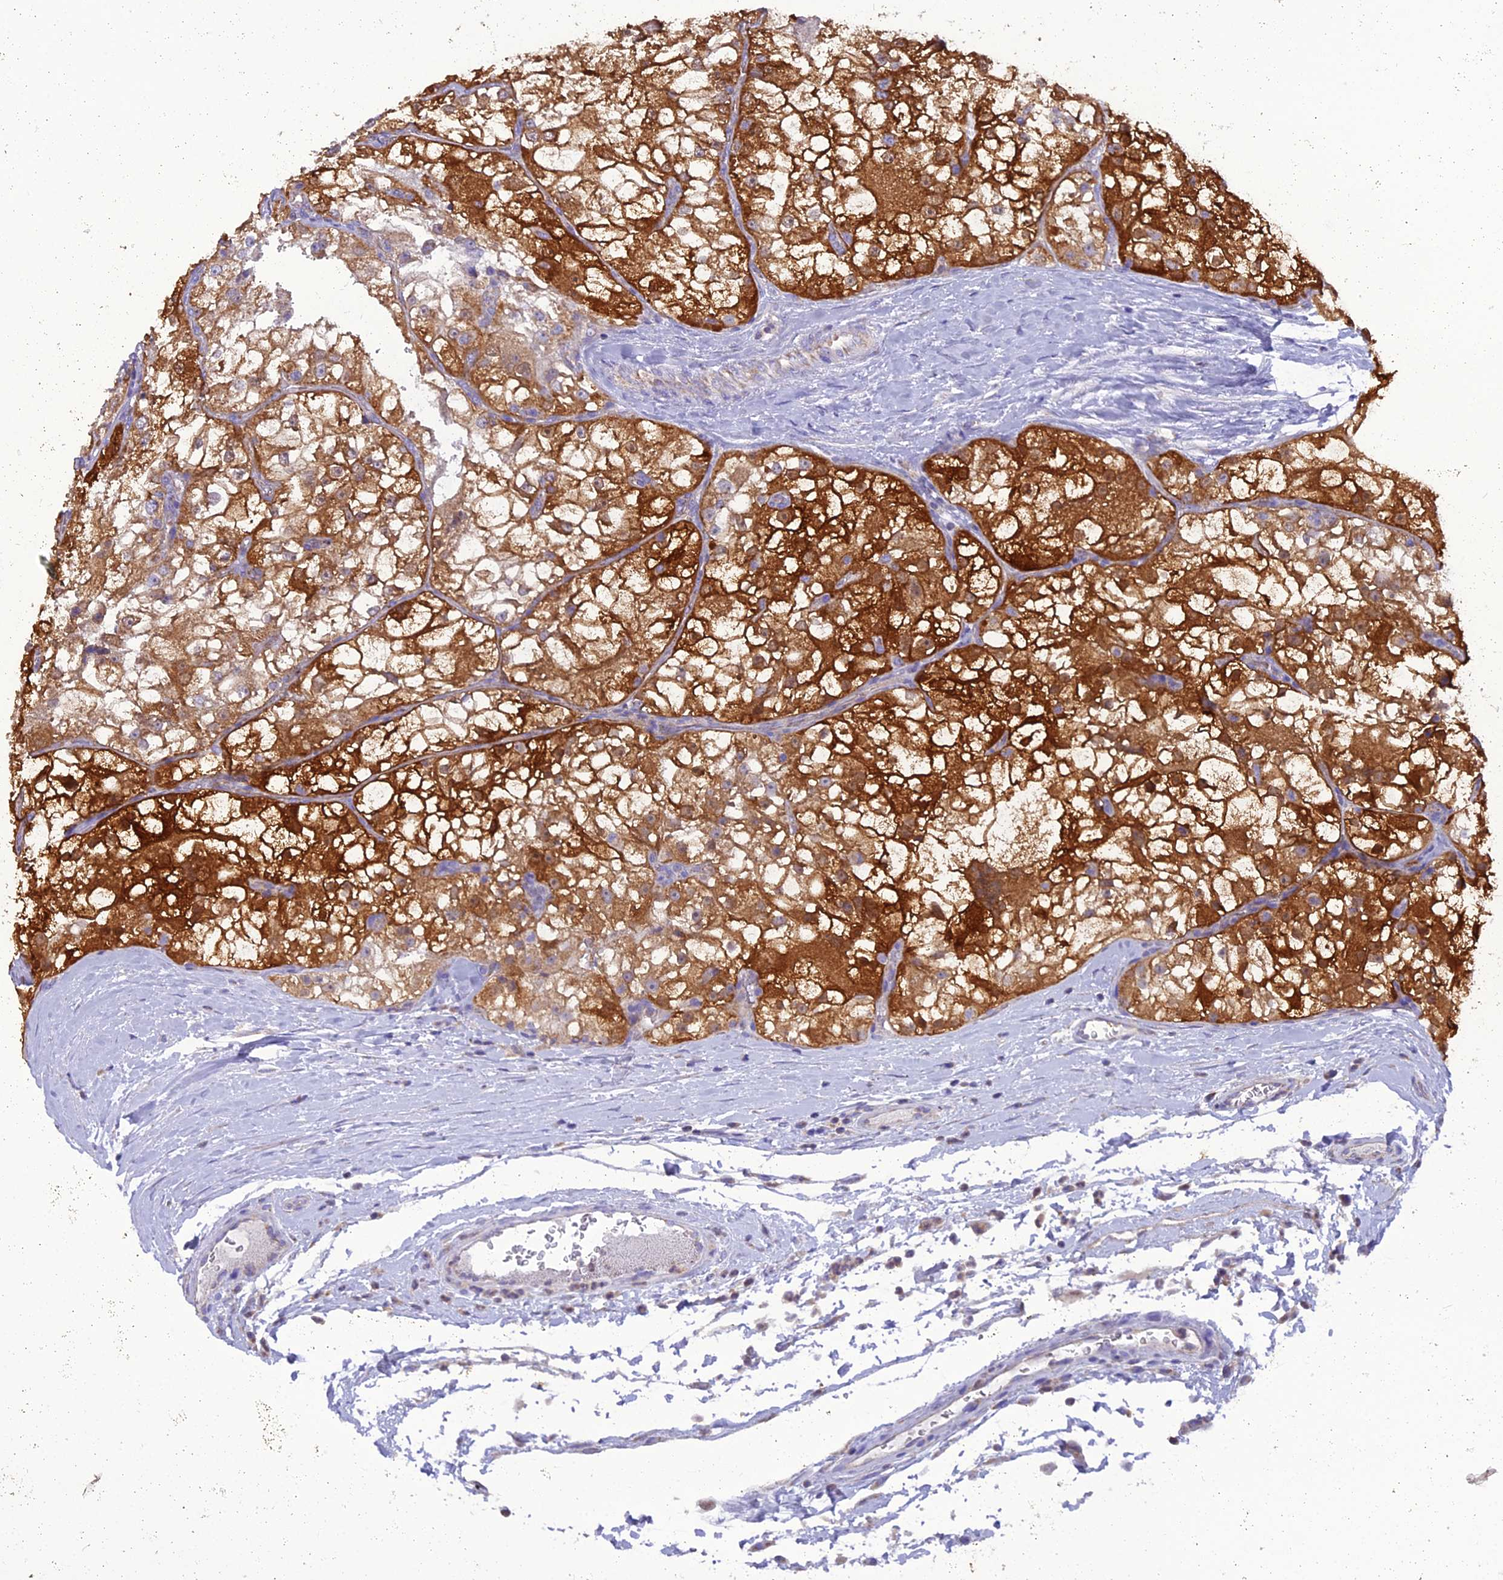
{"staining": {"intensity": "strong", "quantity": ">75%", "location": "cytoplasmic/membranous"}, "tissue": "renal cancer", "cell_type": "Tumor cells", "image_type": "cancer", "snomed": [{"axis": "morphology", "description": "Adenocarcinoma, NOS"}, {"axis": "topography", "description": "Kidney"}], "caption": "Immunohistochemistry (IHC) (DAB) staining of renal adenocarcinoma reveals strong cytoplasmic/membranous protein expression in about >75% of tumor cells. (Stains: DAB in brown, nuclei in blue, Microscopy: brightfield microscopy at high magnification).", "gene": "GPD1", "patient": {"sex": "female", "age": 72}}